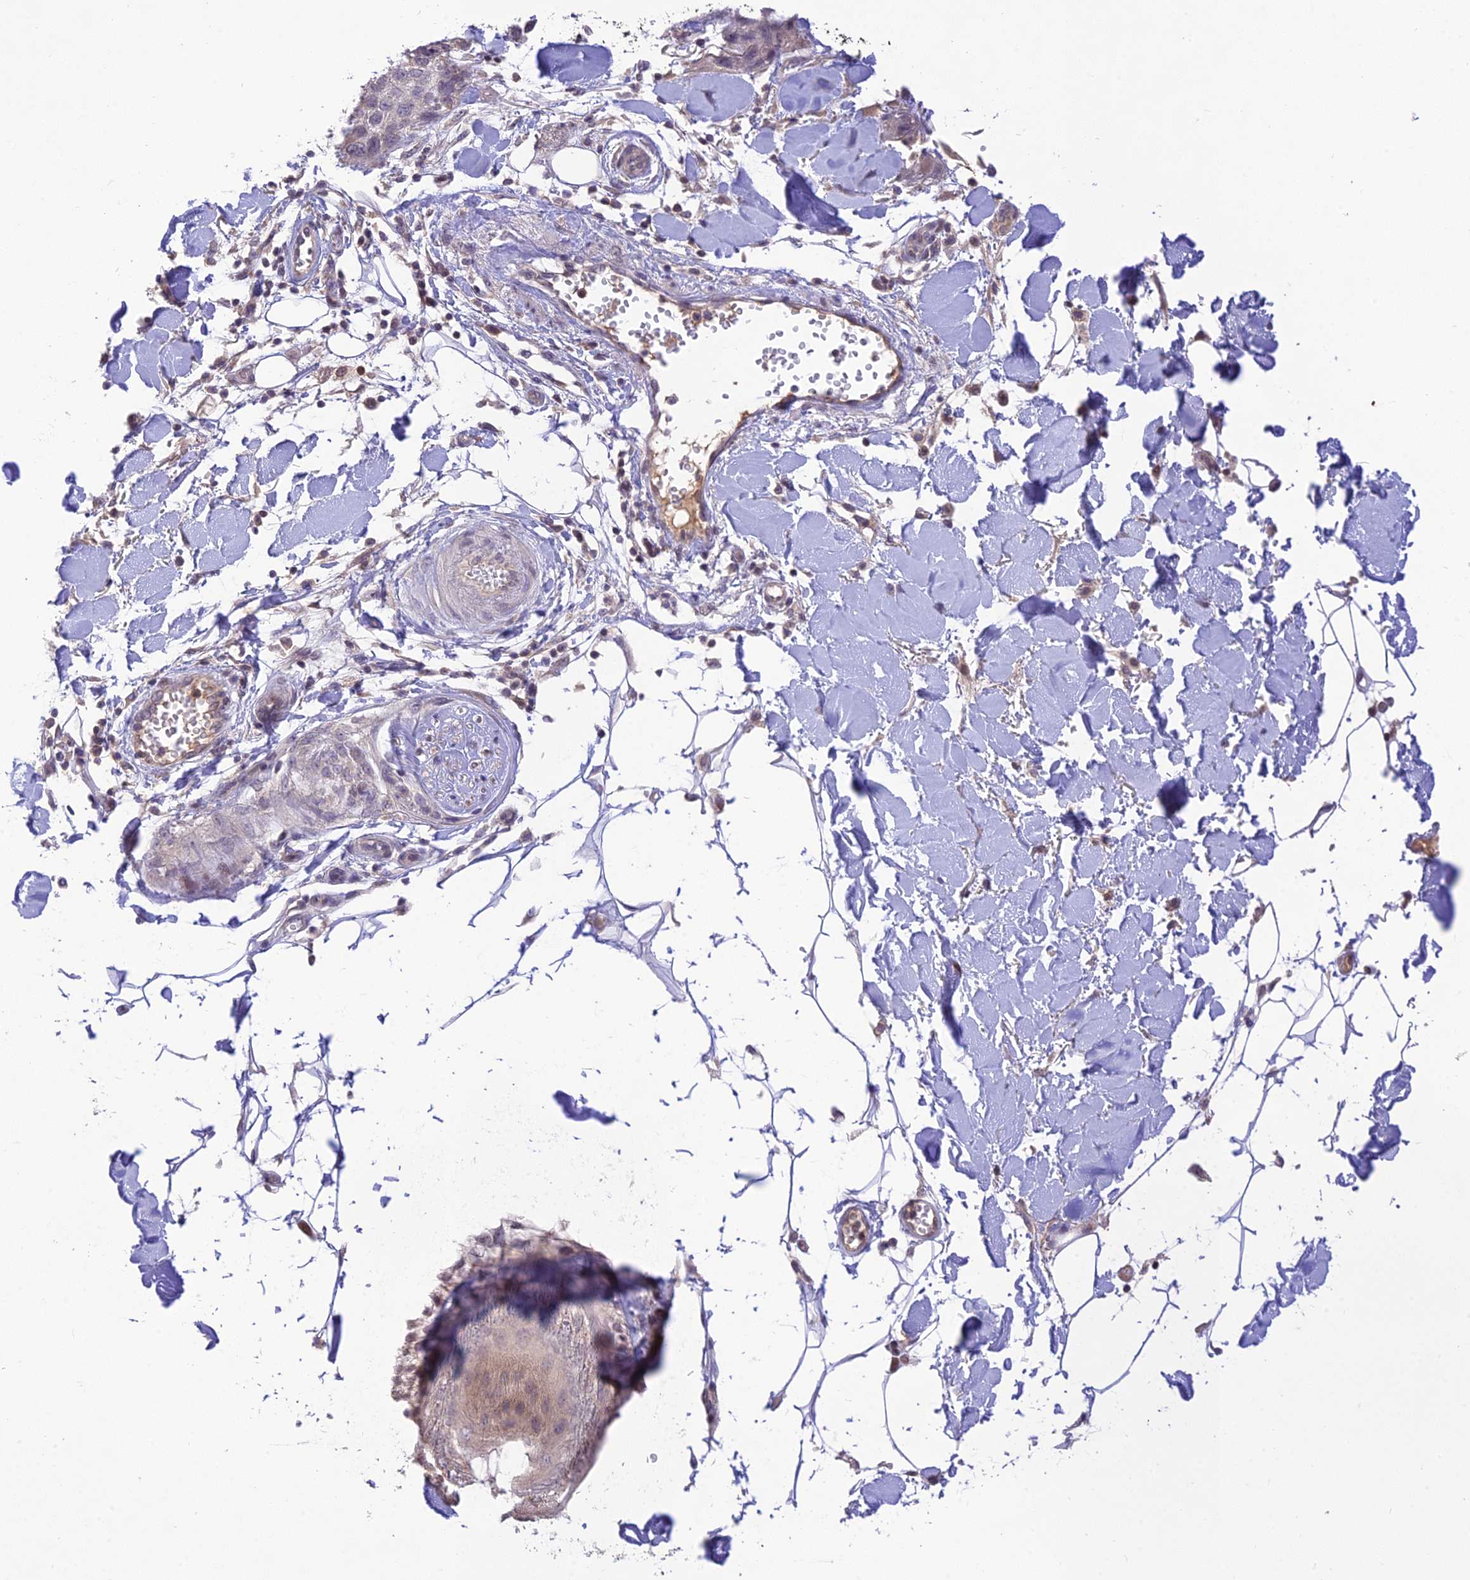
{"staining": {"intensity": "negative", "quantity": "none", "location": "none"}, "tissue": "skin cancer", "cell_type": "Tumor cells", "image_type": "cancer", "snomed": [{"axis": "morphology", "description": "Normal tissue, NOS"}, {"axis": "morphology", "description": "Squamous cell carcinoma, NOS"}, {"axis": "topography", "description": "Skin"}], "caption": "The immunohistochemistry image has no significant staining in tumor cells of skin squamous cell carcinoma tissue.", "gene": "TEKT1", "patient": {"sex": "male", "age": 72}}